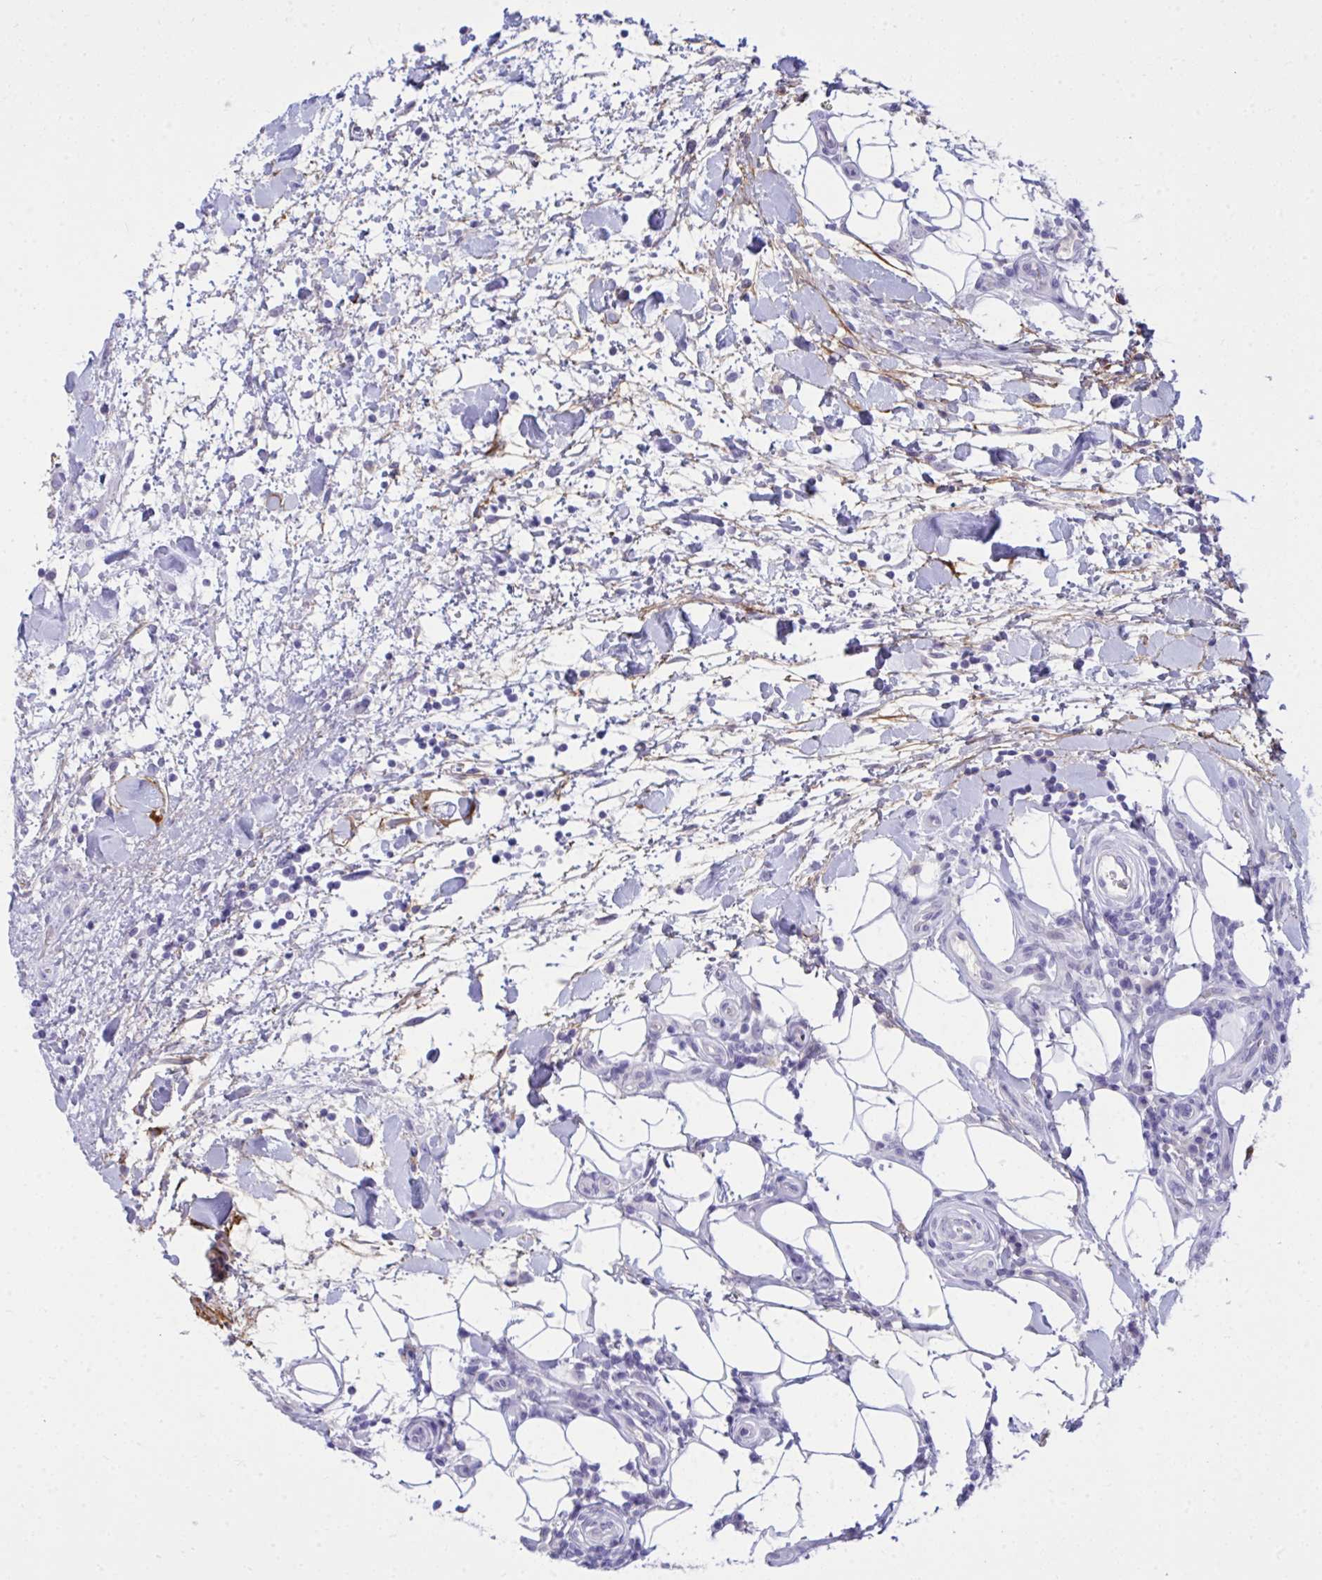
{"staining": {"intensity": "negative", "quantity": "none", "location": "none"}, "tissue": "testis cancer", "cell_type": "Tumor cells", "image_type": "cancer", "snomed": [{"axis": "morphology", "description": "Carcinoma, Embryonal, NOS"}, {"axis": "topography", "description": "Testis"}], "caption": "A micrograph of testis cancer (embryonal carcinoma) stained for a protein demonstrates no brown staining in tumor cells.", "gene": "PIGZ", "patient": {"sex": "male", "age": 24}}